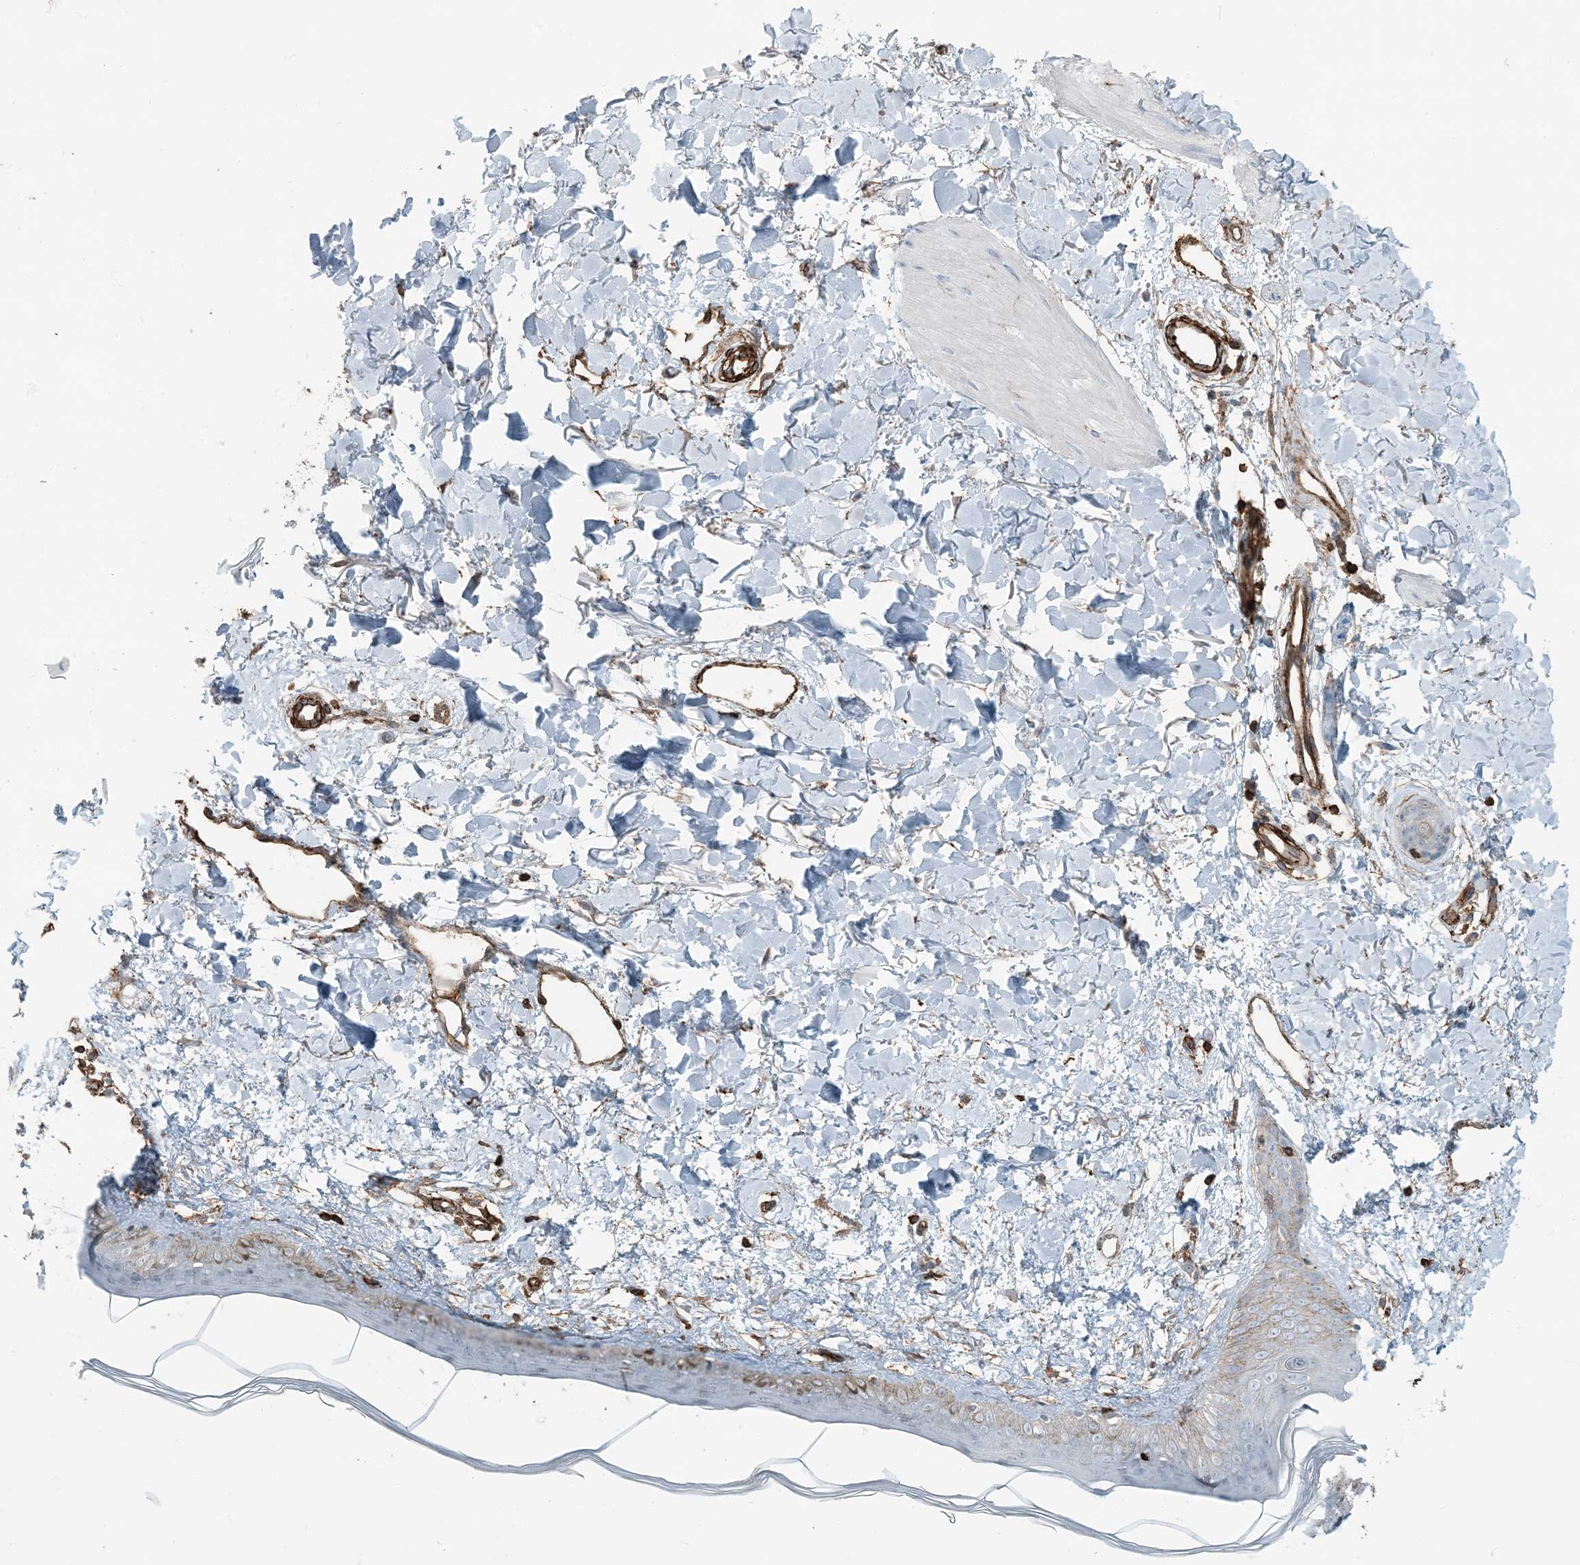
{"staining": {"intensity": "strong", "quantity": ">75%", "location": "cytoplasmic/membranous"}, "tissue": "skin", "cell_type": "Fibroblasts", "image_type": "normal", "snomed": [{"axis": "morphology", "description": "Normal tissue, NOS"}, {"axis": "topography", "description": "Skin"}], "caption": "Skin stained with DAB immunohistochemistry (IHC) reveals high levels of strong cytoplasmic/membranous positivity in about >75% of fibroblasts. The protein of interest is stained brown, and the nuclei are stained in blue (DAB IHC with brightfield microscopy, high magnification).", "gene": "APOBEC3C", "patient": {"sex": "female", "age": 58}}